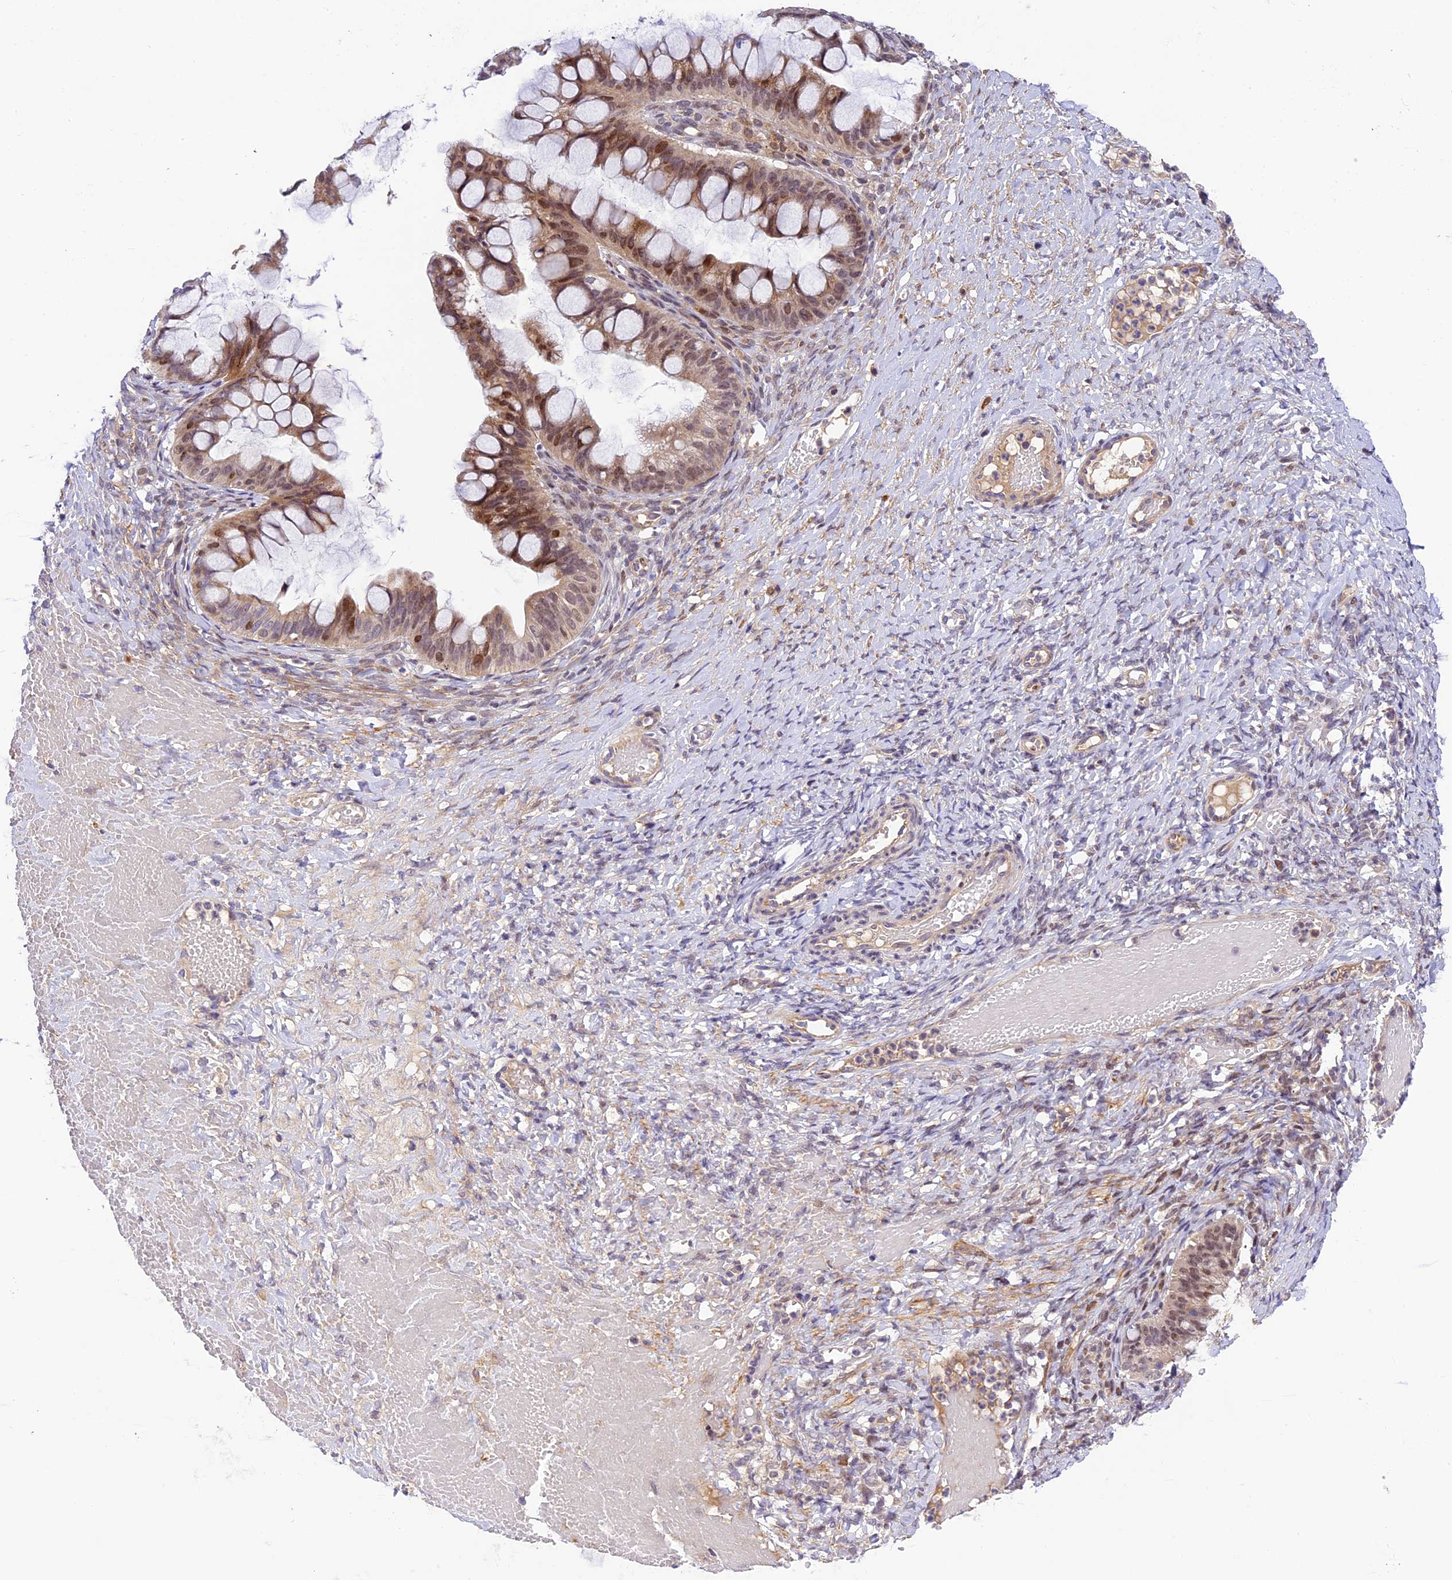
{"staining": {"intensity": "moderate", "quantity": ">75%", "location": "nuclear"}, "tissue": "ovarian cancer", "cell_type": "Tumor cells", "image_type": "cancer", "snomed": [{"axis": "morphology", "description": "Cystadenocarcinoma, mucinous, NOS"}, {"axis": "topography", "description": "Ovary"}], "caption": "Immunohistochemistry (IHC) of human mucinous cystadenocarcinoma (ovarian) displays medium levels of moderate nuclear expression in approximately >75% of tumor cells. (DAB IHC, brown staining for protein, blue staining for nuclei).", "gene": "NEK8", "patient": {"sex": "female", "age": 73}}